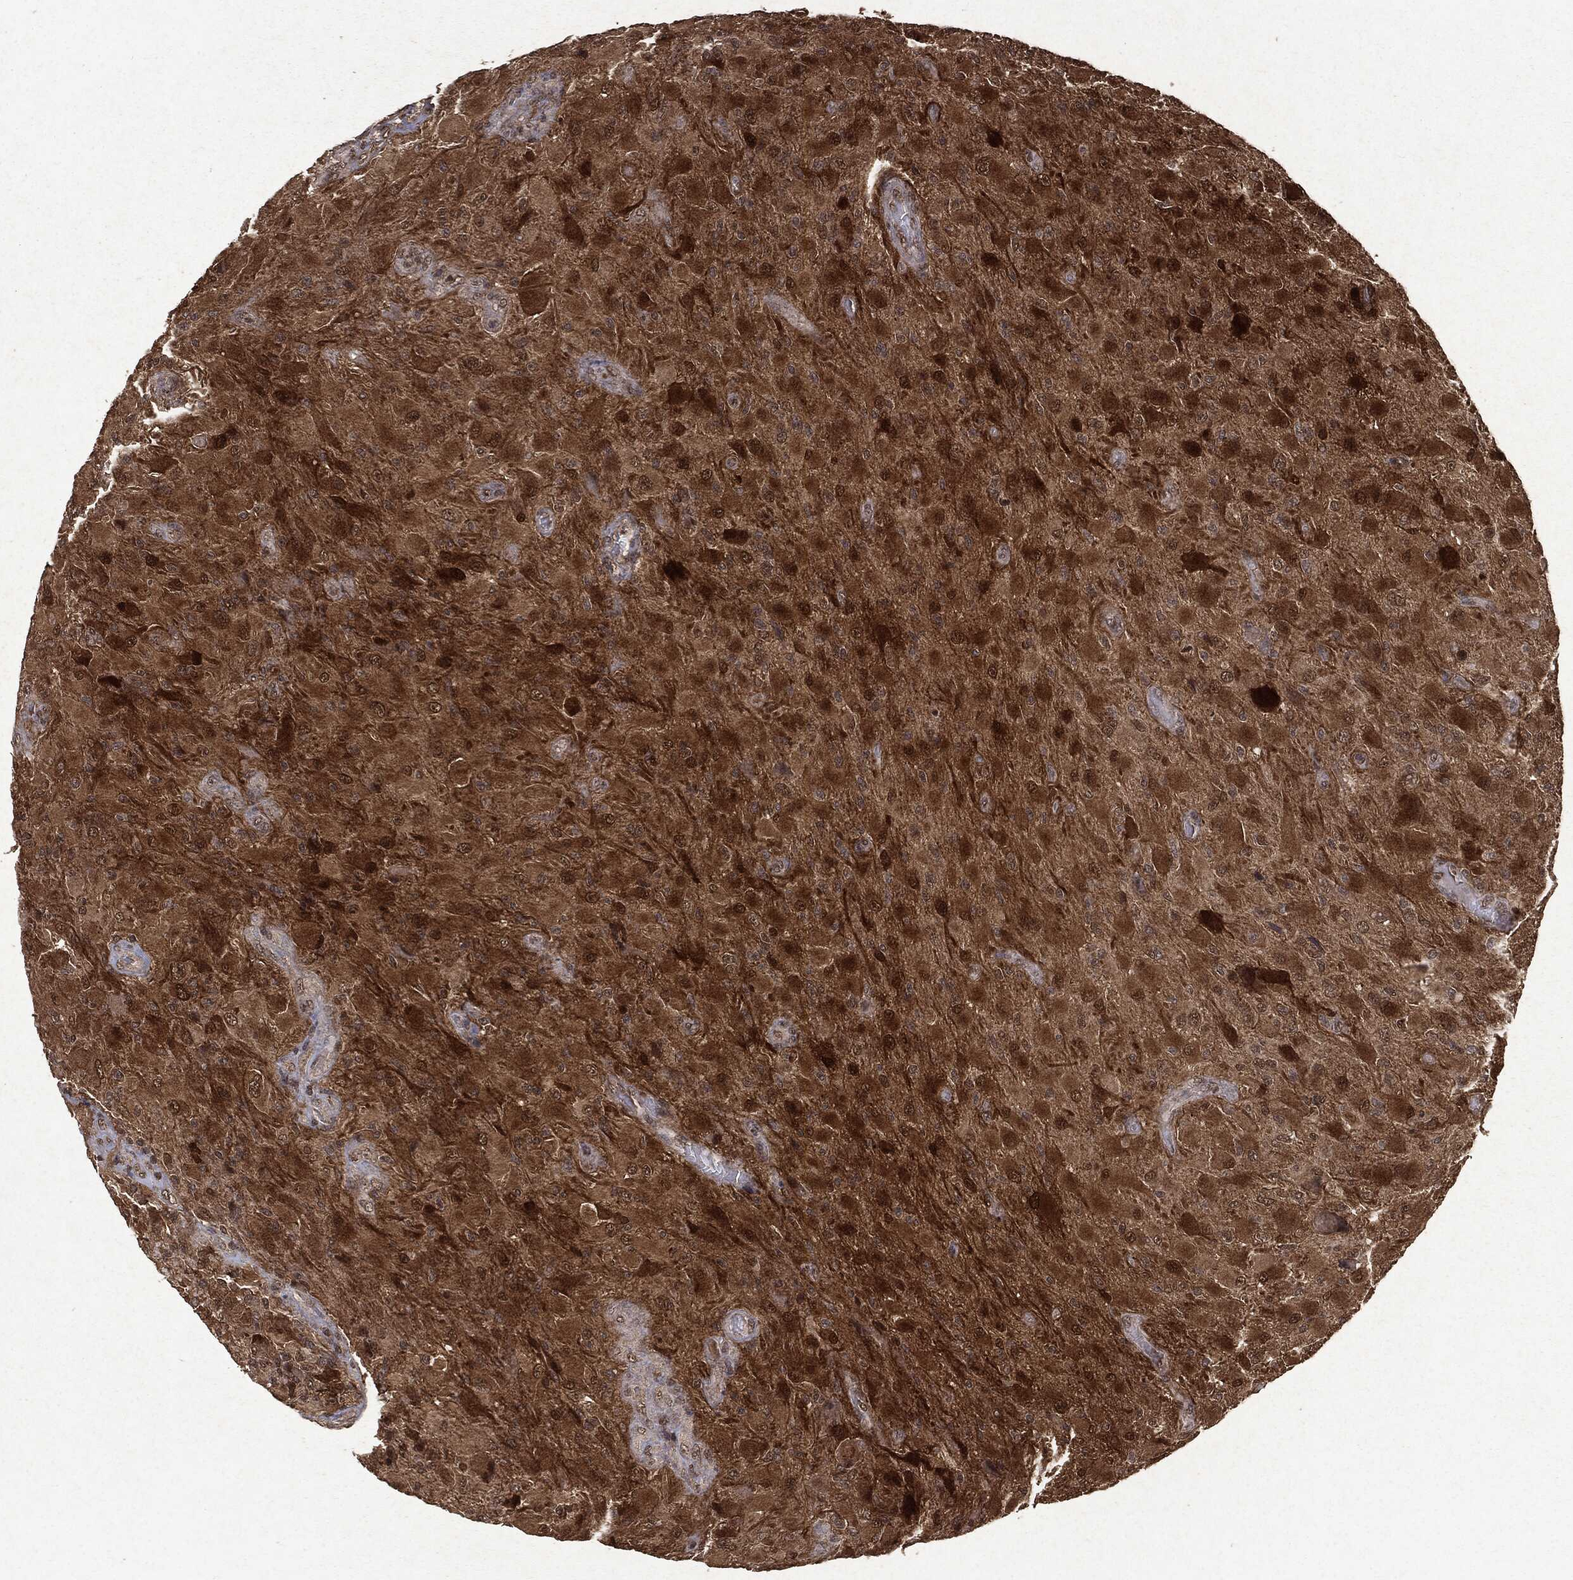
{"staining": {"intensity": "strong", "quantity": ">75%", "location": "cytoplasmic/membranous"}, "tissue": "glioma", "cell_type": "Tumor cells", "image_type": "cancer", "snomed": [{"axis": "morphology", "description": "Glioma, malignant, High grade"}, {"axis": "topography", "description": "Cerebral cortex"}], "caption": "DAB (3,3'-diaminobenzidine) immunohistochemical staining of human malignant high-grade glioma demonstrates strong cytoplasmic/membranous protein expression in approximately >75% of tumor cells.", "gene": "PEBP1", "patient": {"sex": "male", "age": 35}}